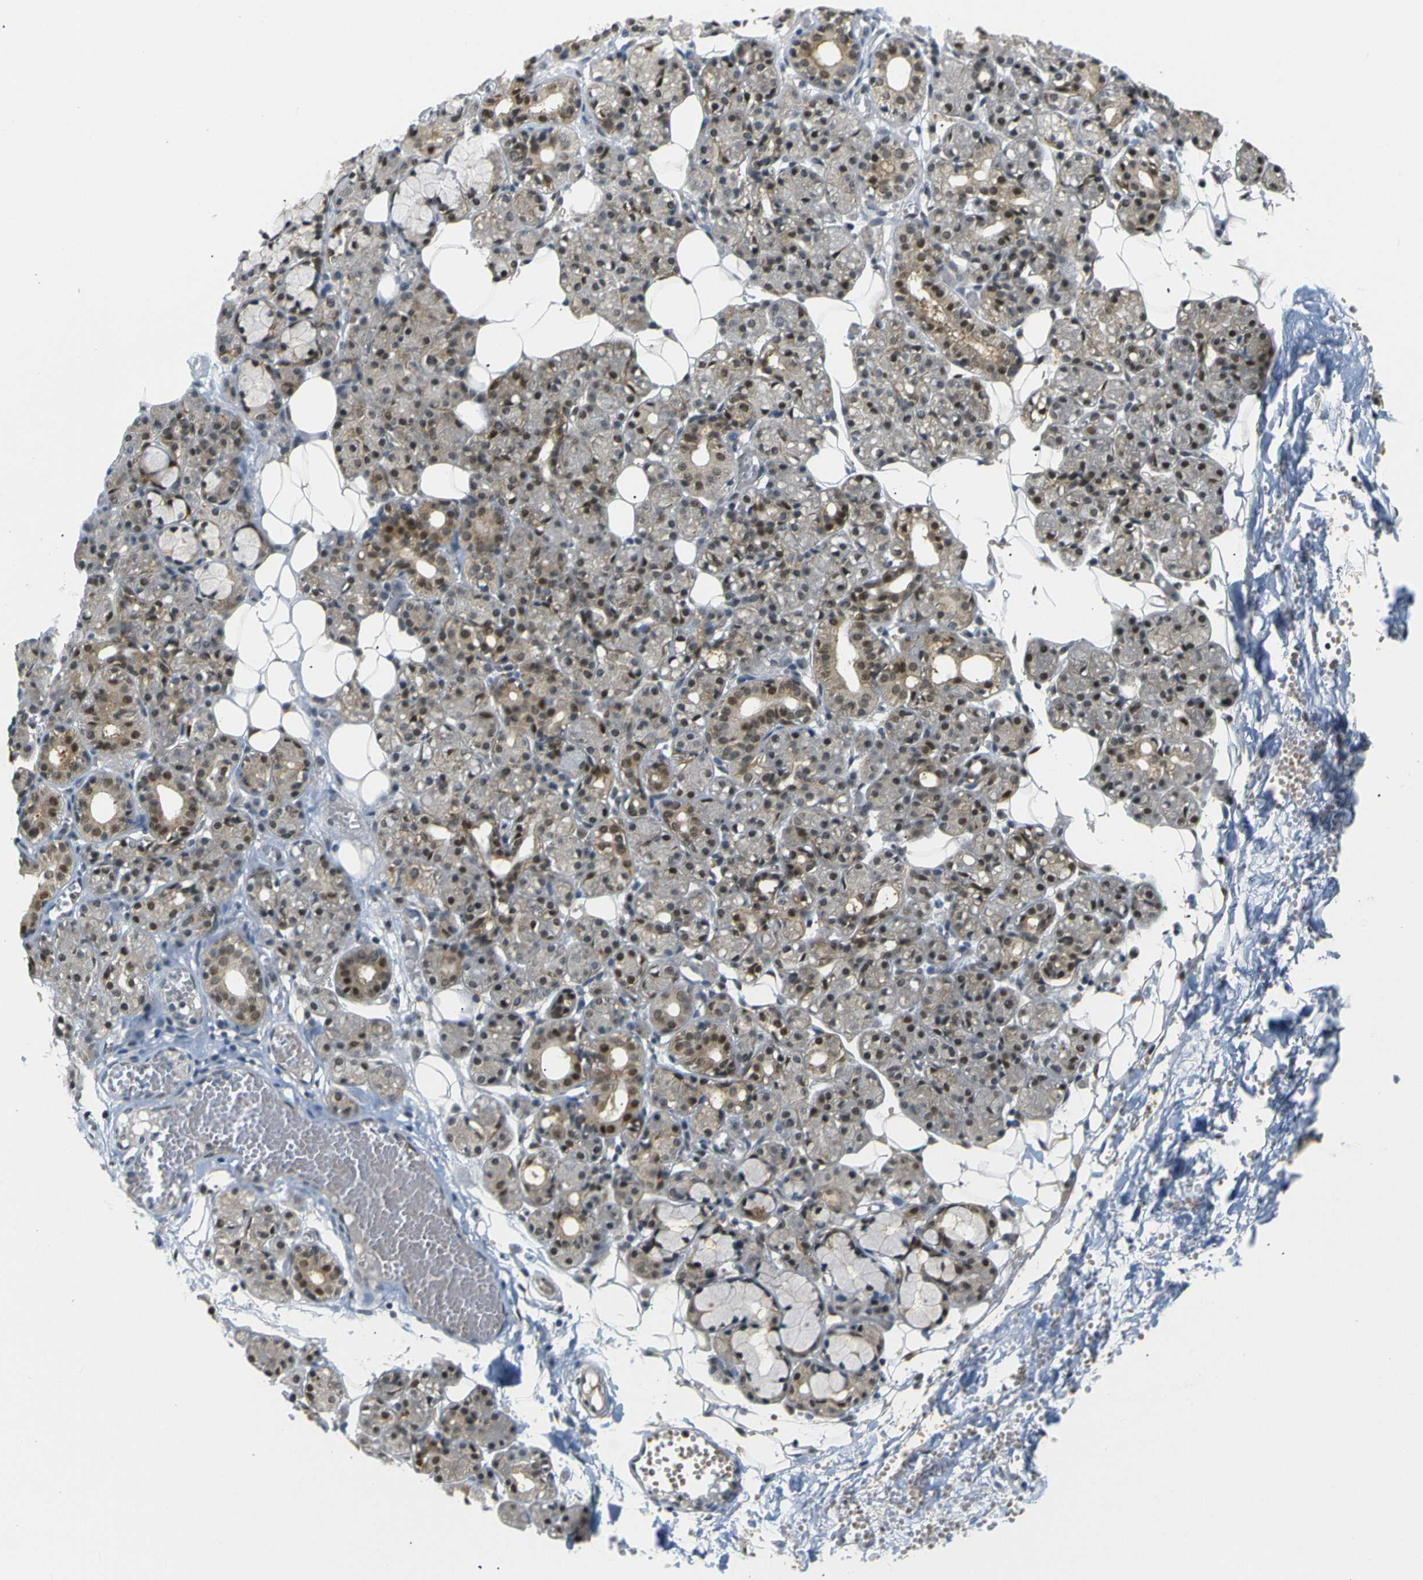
{"staining": {"intensity": "moderate", "quantity": "25%-75%", "location": "cytoplasmic/membranous,nuclear"}, "tissue": "salivary gland", "cell_type": "Glandular cells", "image_type": "normal", "snomed": [{"axis": "morphology", "description": "Normal tissue, NOS"}, {"axis": "topography", "description": "Salivary gland"}], "caption": "An image of salivary gland stained for a protein displays moderate cytoplasmic/membranous,nuclear brown staining in glandular cells.", "gene": "SKP1", "patient": {"sex": "male", "age": 63}}